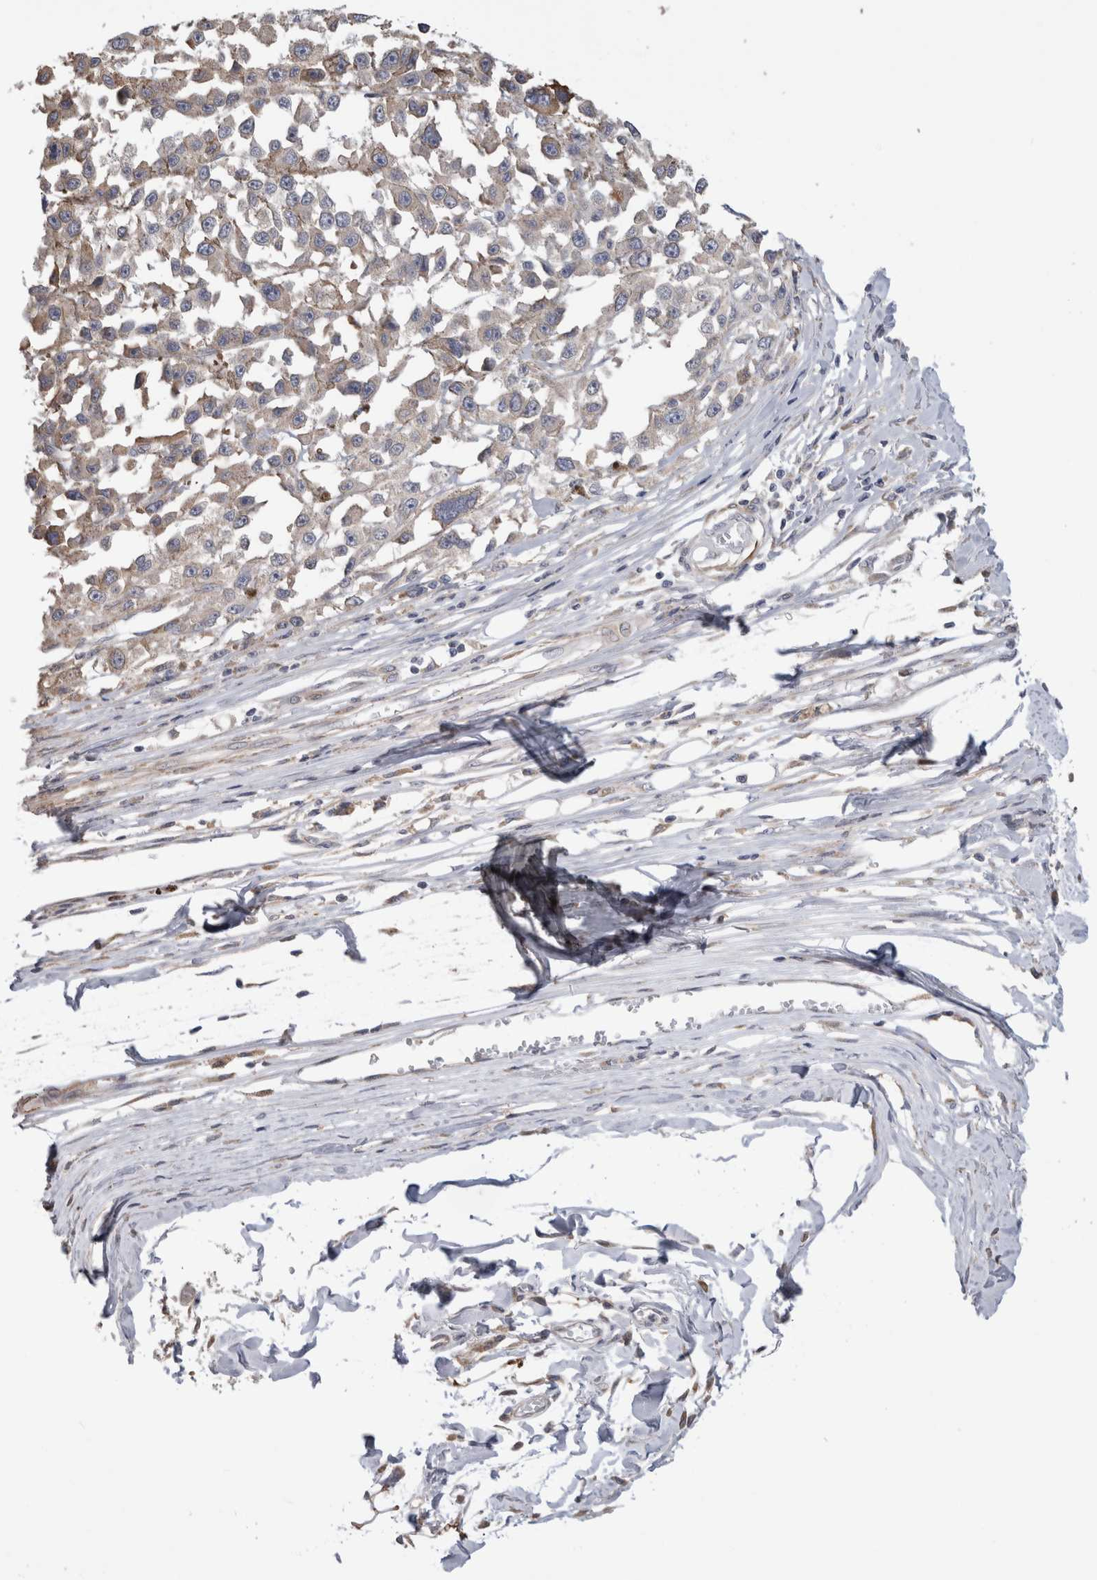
{"staining": {"intensity": "negative", "quantity": "none", "location": "none"}, "tissue": "melanoma", "cell_type": "Tumor cells", "image_type": "cancer", "snomed": [{"axis": "morphology", "description": "Malignant melanoma, Metastatic site"}, {"axis": "topography", "description": "Lymph node"}], "caption": "Immunohistochemical staining of melanoma exhibits no significant staining in tumor cells.", "gene": "SMAP2", "patient": {"sex": "male", "age": 59}}